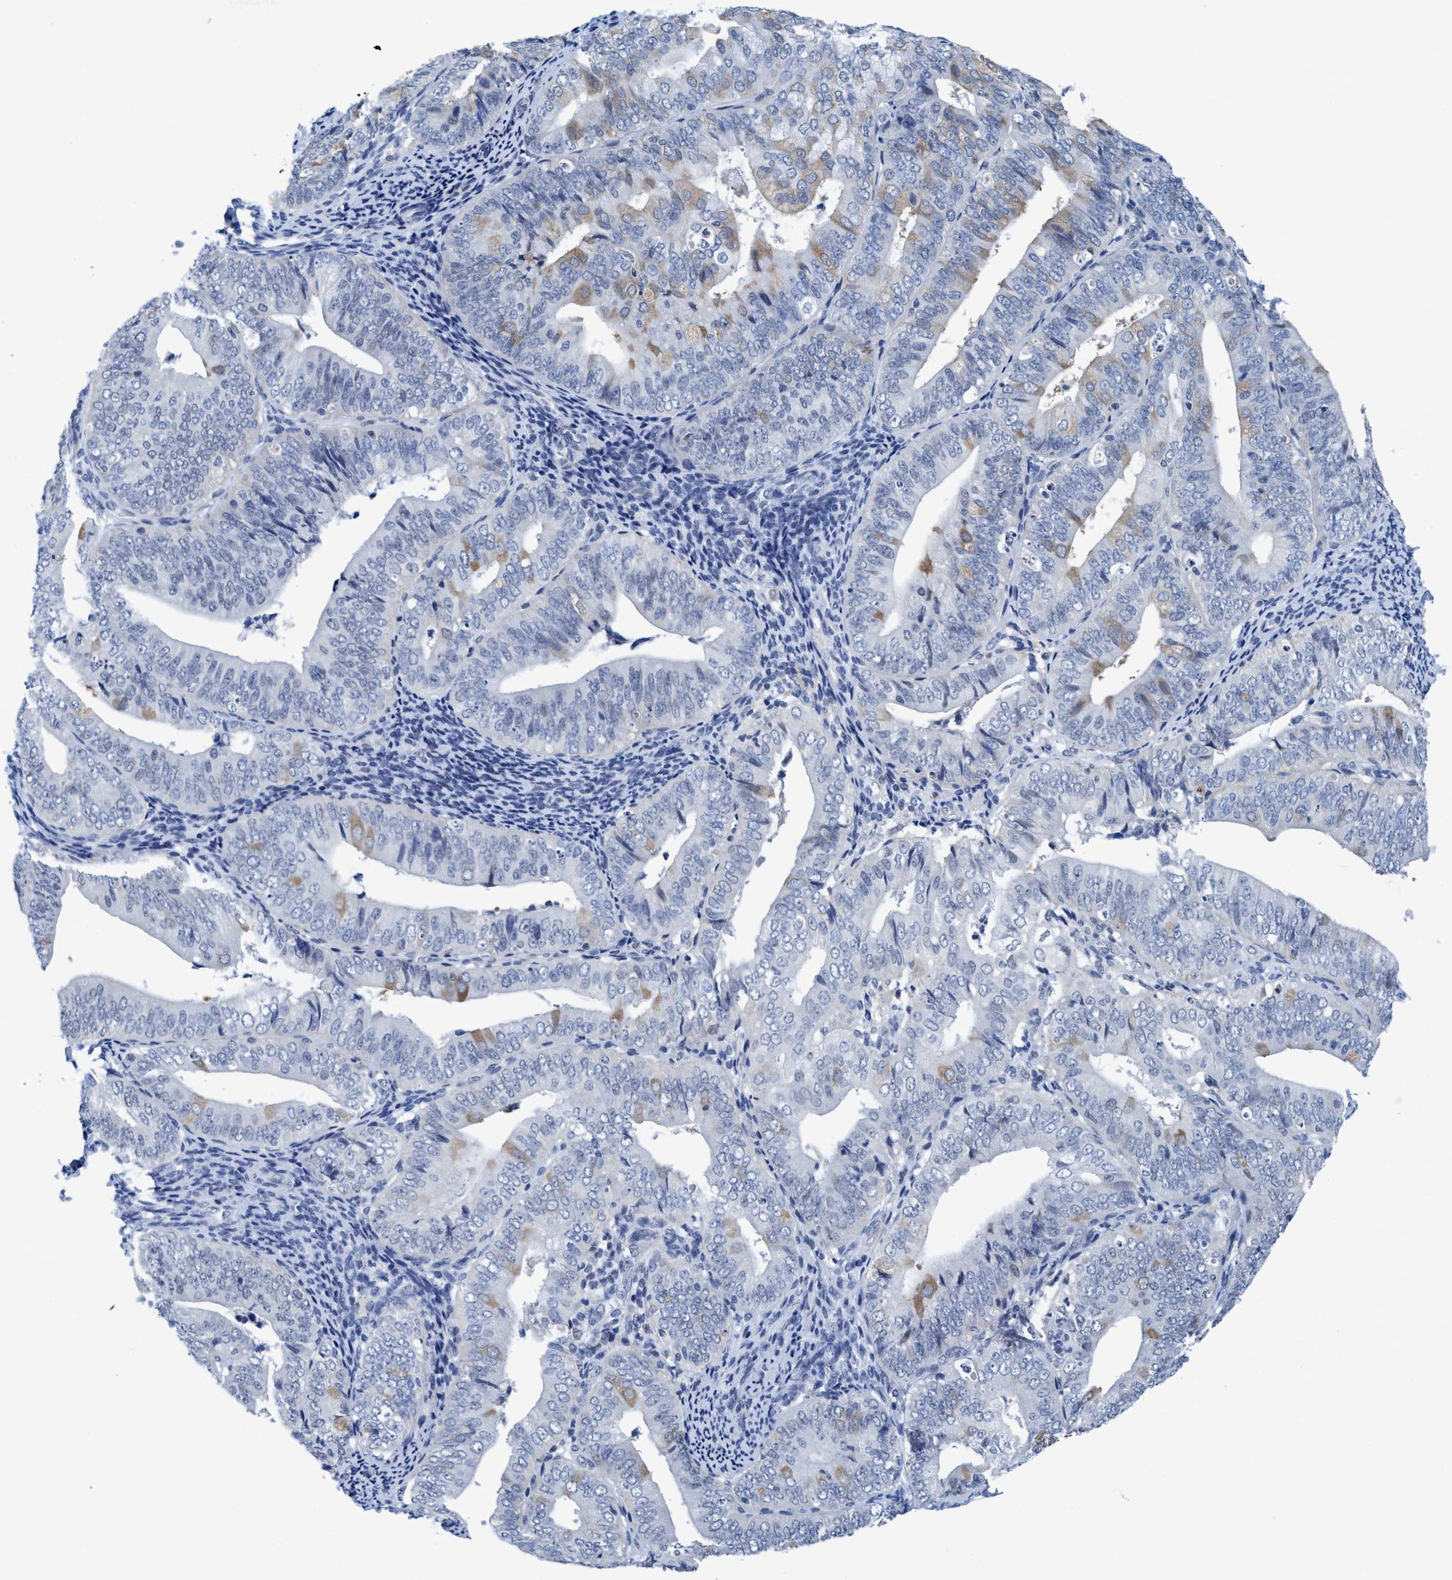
{"staining": {"intensity": "moderate", "quantity": "<25%", "location": "cytoplasmic/membranous"}, "tissue": "endometrial cancer", "cell_type": "Tumor cells", "image_type": "cancer", "snomed": [{"axis": "morphology", "description": "Adenocarcinoma, NOS"}, {"axis": "topography", "description": "Endometrium"}], "caption": "The photomicrograph shows a brown stain indicating the presence of a protein in the cytoplasmic/membranous of tumor cells in endometrial adenocarcinoma.", "gene": "DNAI1", "patient": {"sex": "female", "age": 63}}